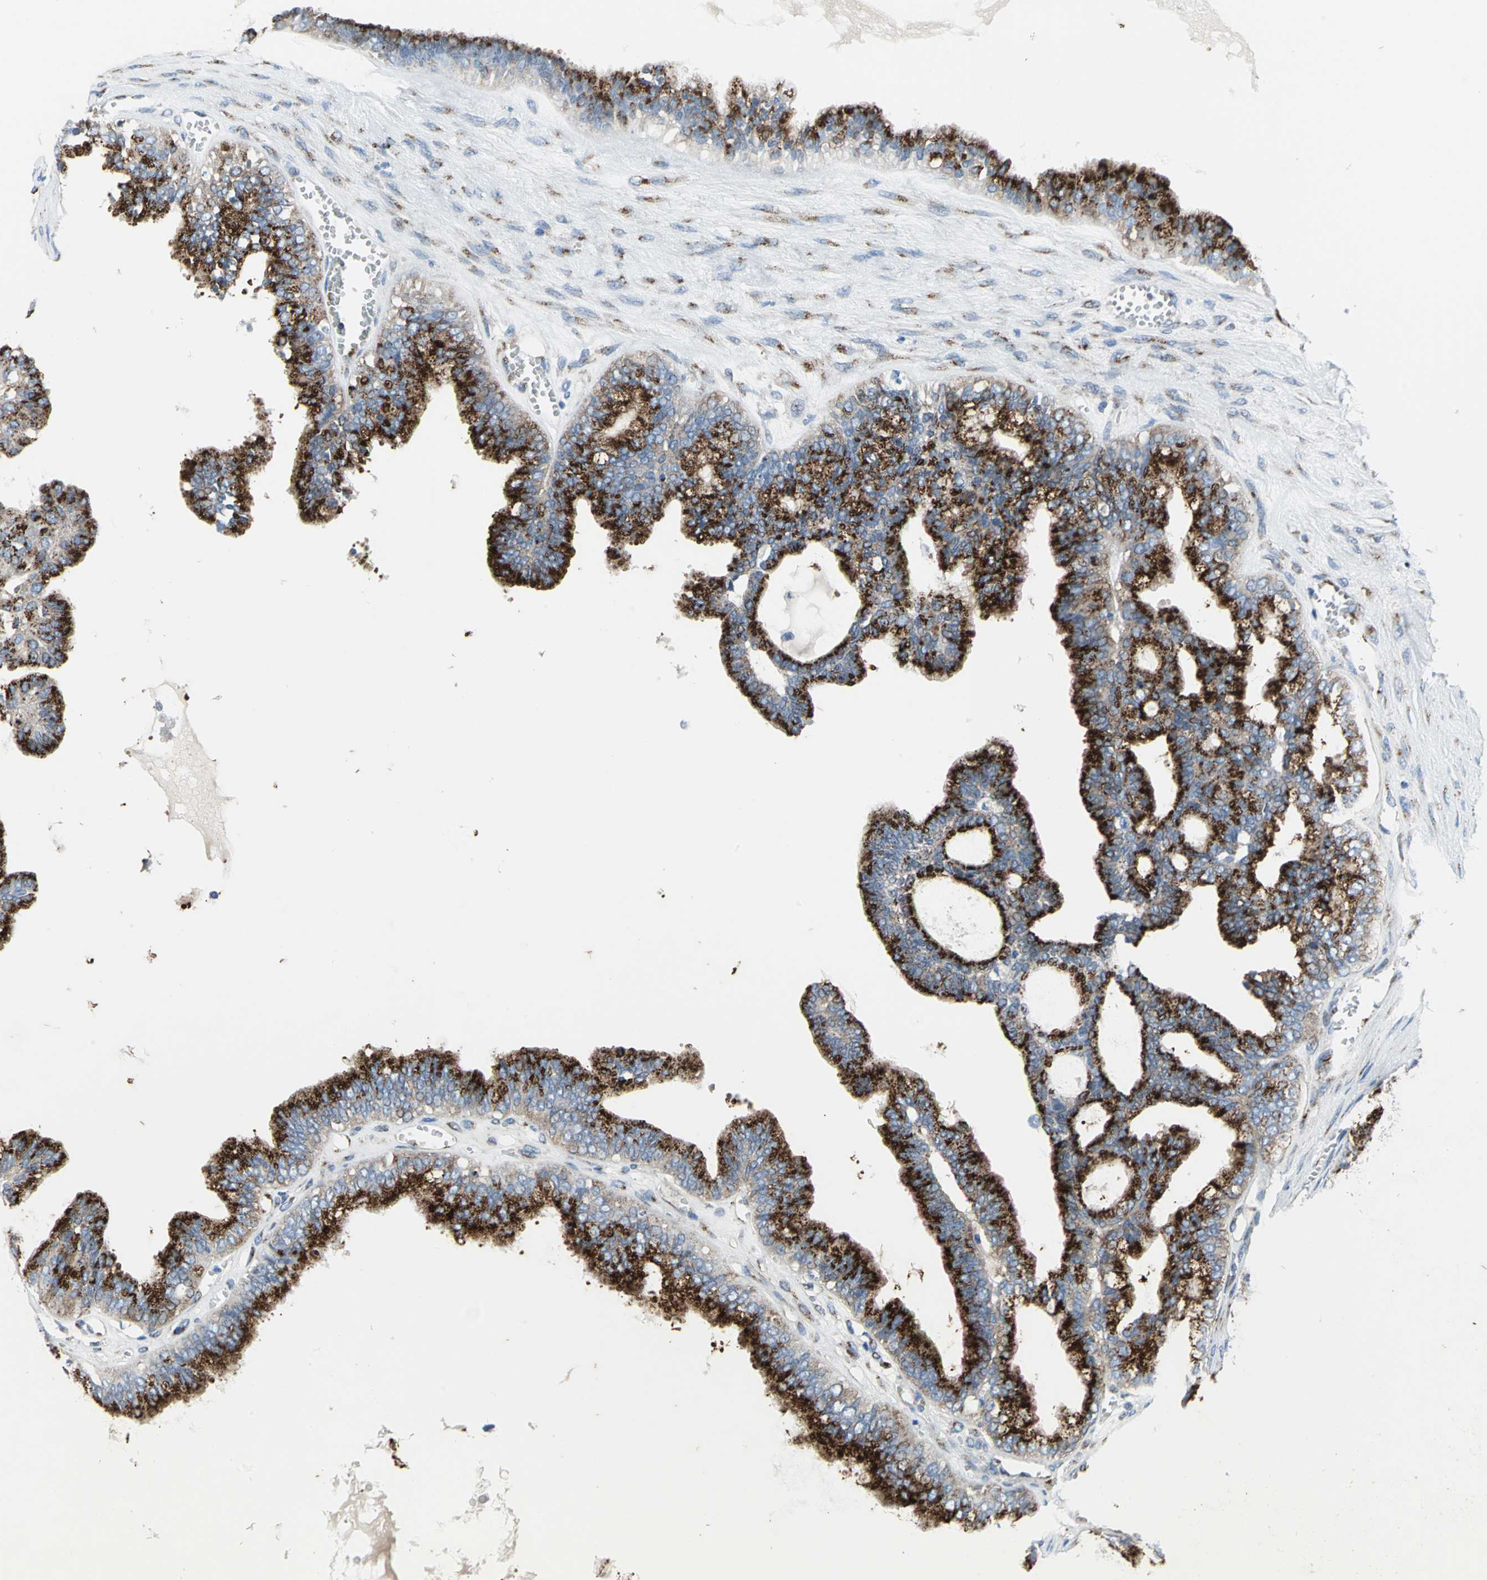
{"staining": {"intensity": "strong", "quantity": ">75%", "location": "cytoplasmic/membranous"}, "tissue": "ovarian cancer", "cell_type": "Tumor cells", "image_type": "cancer", "snomed": [{"axis": "morphology", "description": "Carcinoma, NOS"}, {"axis": "morphology", "description": "Carcinoma, endometroid"}, {"axis": "topography", "description": "Ovary"}], "caption": "Human ovarian cancer (endometroid carcinoma) stained with a brown dye displays strong cytoplasmic/membranous positive positivity in about >75% of tumor cells.", "gene": "GPR3", "patient": {"sex": "female", "age": 50}}